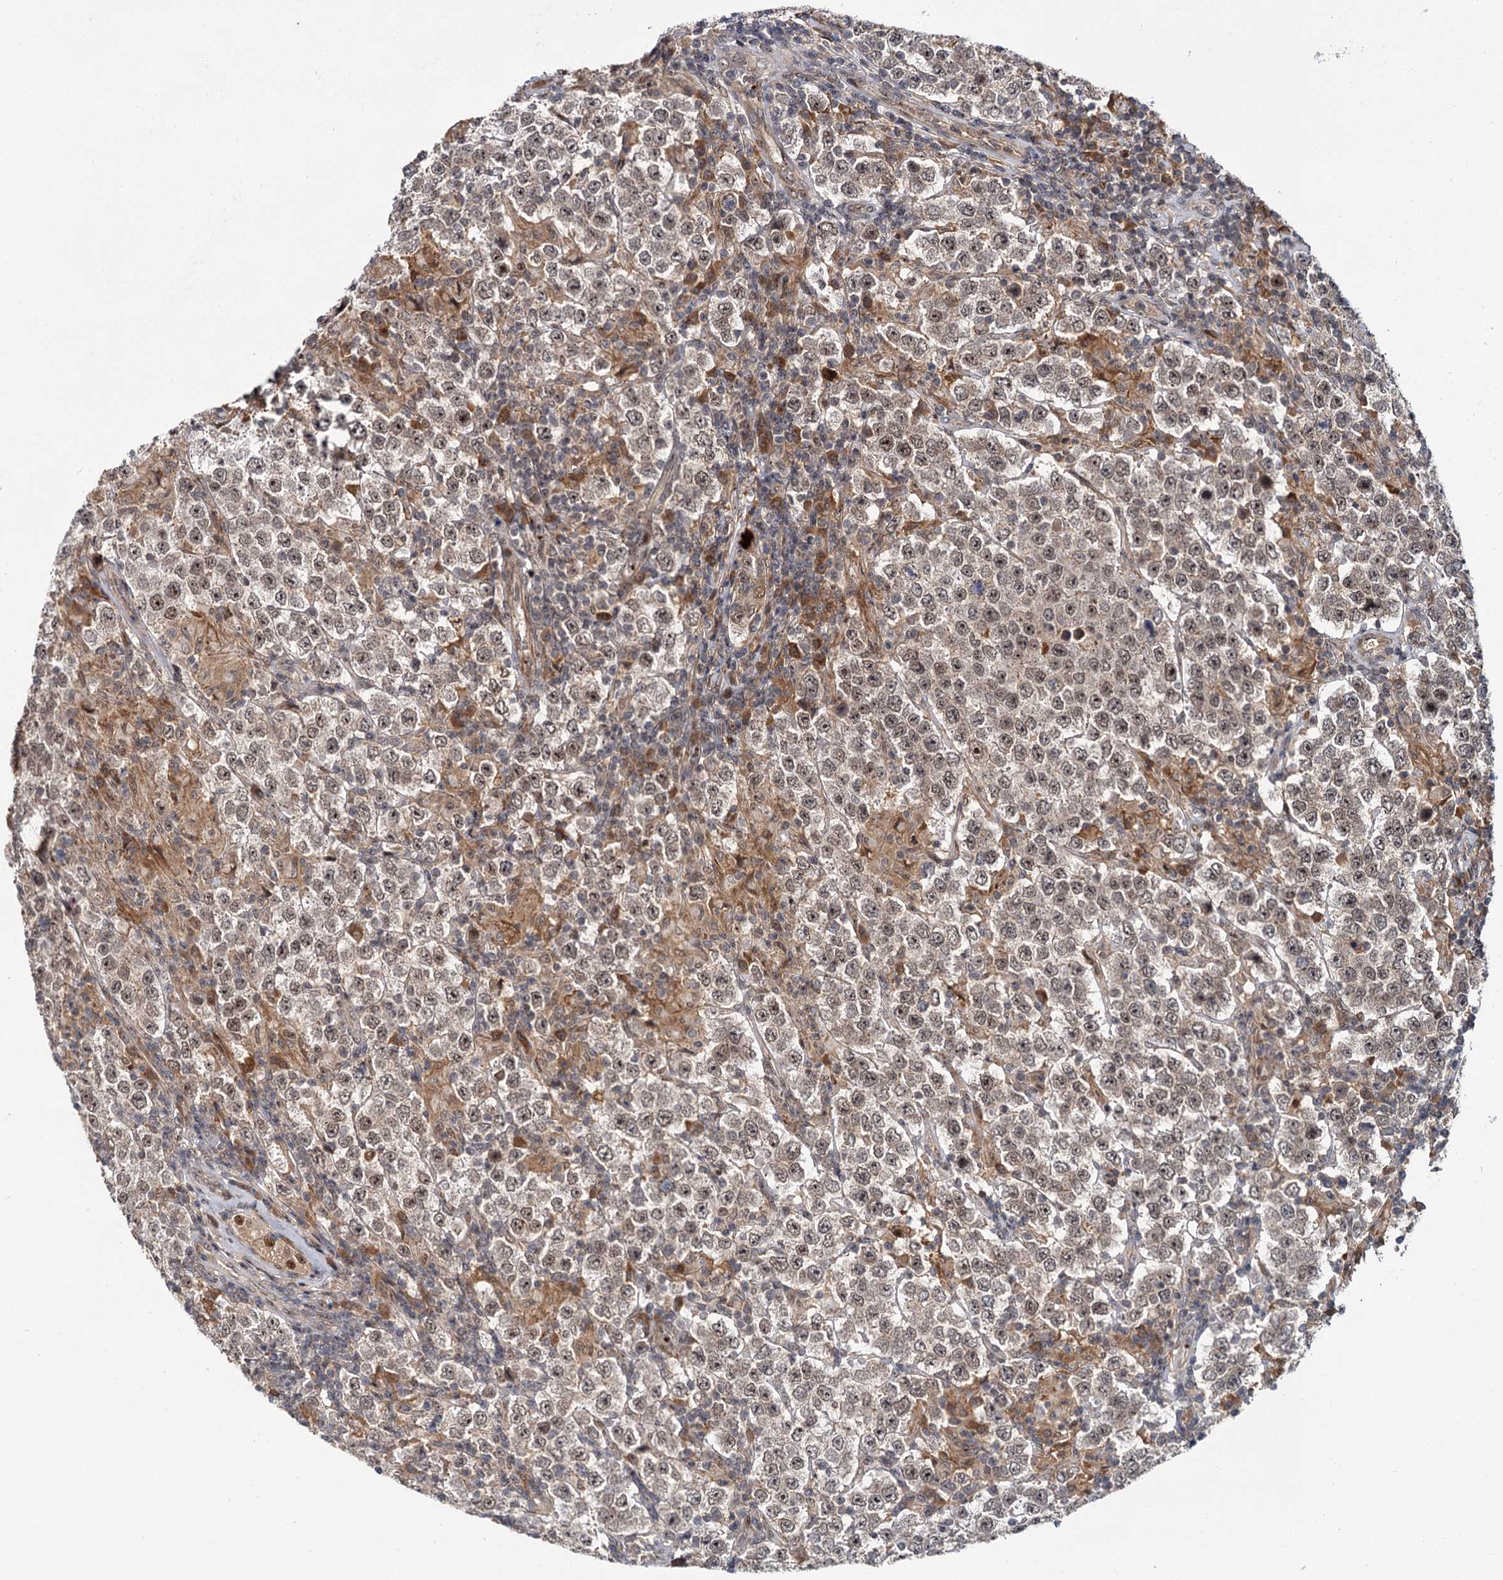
{"staining": {"intensity": "weak", "quantity": ">75%", "location": "nuclear"}, "tissue": "testis cancer", "cell_type": "Tumor cells", "image_type": "cancer", "snomed": [{"axis": "morphology", "description": "Normal tissue, NOS"}, {"axis": "morphology", "description": "Urothelial carcinoma, High grade"}, {"axis": "morphology", "description": "Seminoma, NOS"}, {"axis": "morphology", "description": "Carcinoma, Embryonal, NOS"}, {"axis": "topography", "description": "Urinary bladder"}, {"axis": "topography", "description": "Testis"}], "caption": "There is low levels of weak nuclear positivity in tumor cells of seminoma (testis), as demonstrated by immunohistochemical staining (brown color).", "gene": "MBD6", "patient": {"sex": "male", "age": 41}}